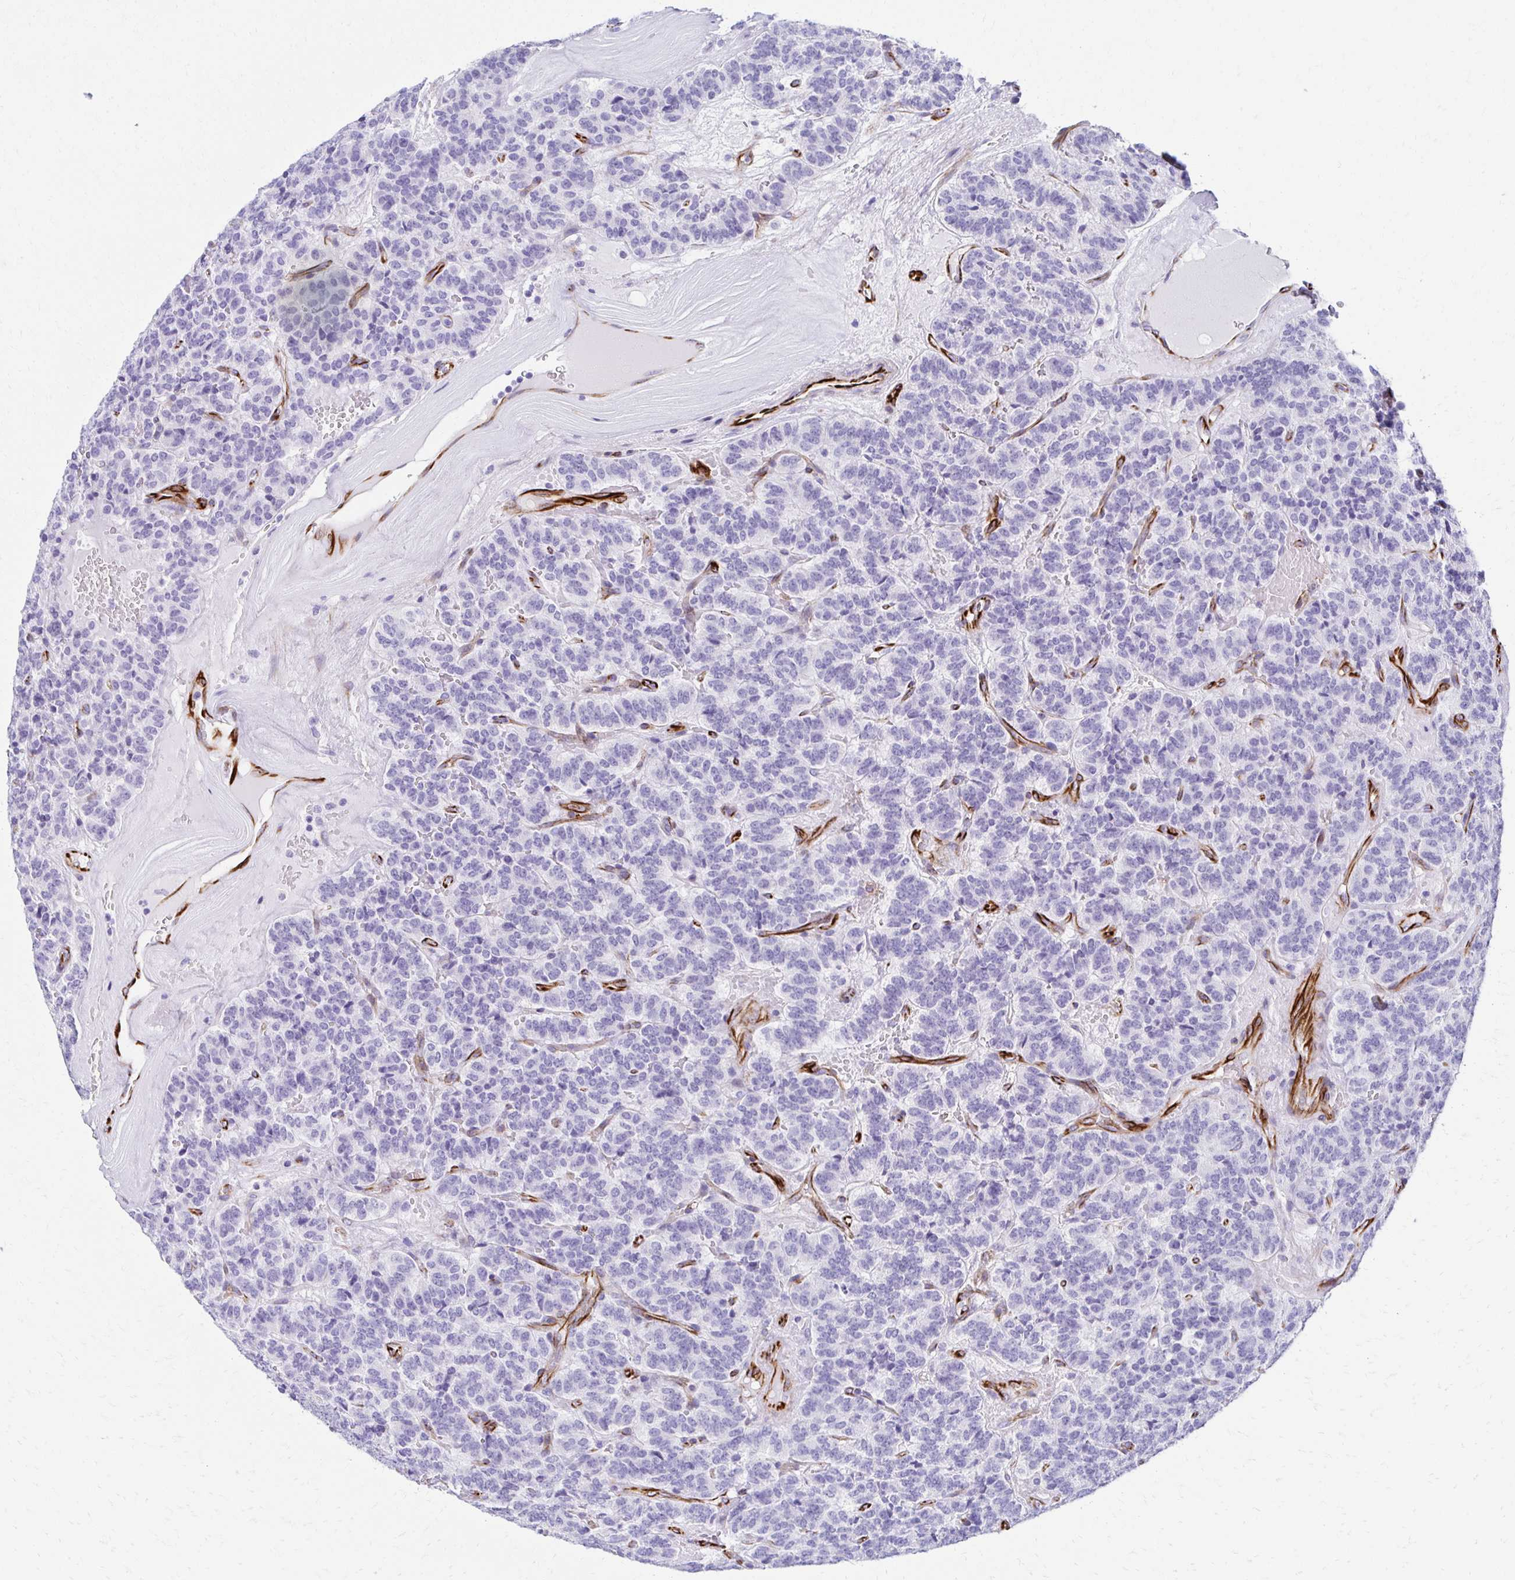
{"staining": {"intensity": "negative", "quantity": "none", "location": "none"}, "tissue": "carcinoid", "cell_type": "Tumor cells", "image_type": "cancer", "snomed": [{"axis": "morphology", "description": "Carcinoid, malignant, NOS"}, {"axis": "topography", "description": "Pancreas"}], "caption": "Micrograph shows no protein positivity in tumor cells of carcinoid tissue.", "gene": "TMEM54", "patient": {"sex": "male", "age": 36}}